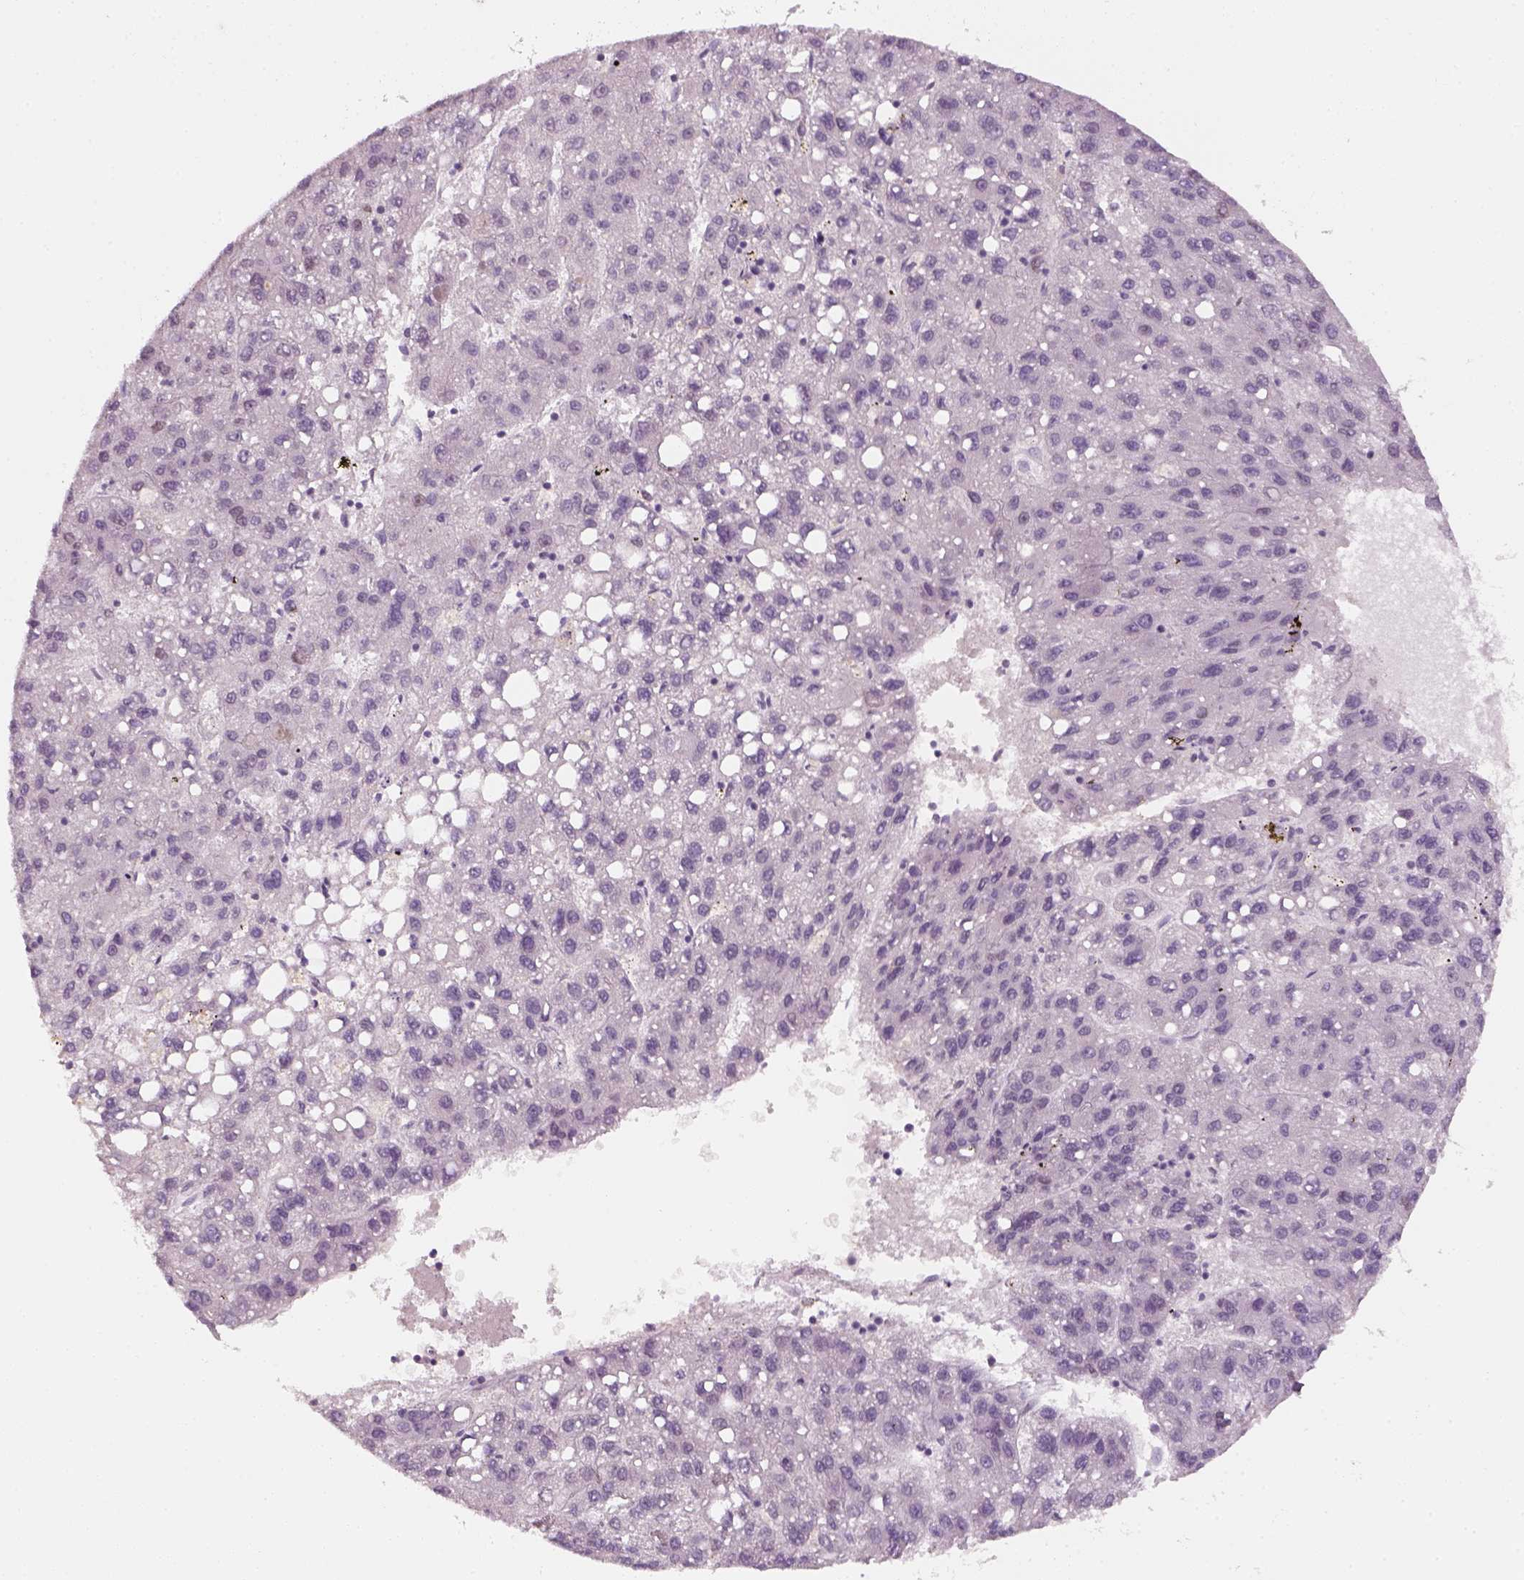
{"staining": {"intensity": "negative", "quantity": "none", "location": "none"}, "tissue": "liver cancer", "cell_type": "Tumor cells", "image_type": "cancer", "snomed": [{"axis": "morphology", "description": "Carcinoma, Hepatocellular, NOS"}, {"axis": "topography", "description": "Liver"}], "caption": "A photomicrograph of liver hepatocellular carcinoma stained for a protein displays no brown staining in tumor cells.", "gene": "TP53", "patient": {"sex": "female", "age": 82}}